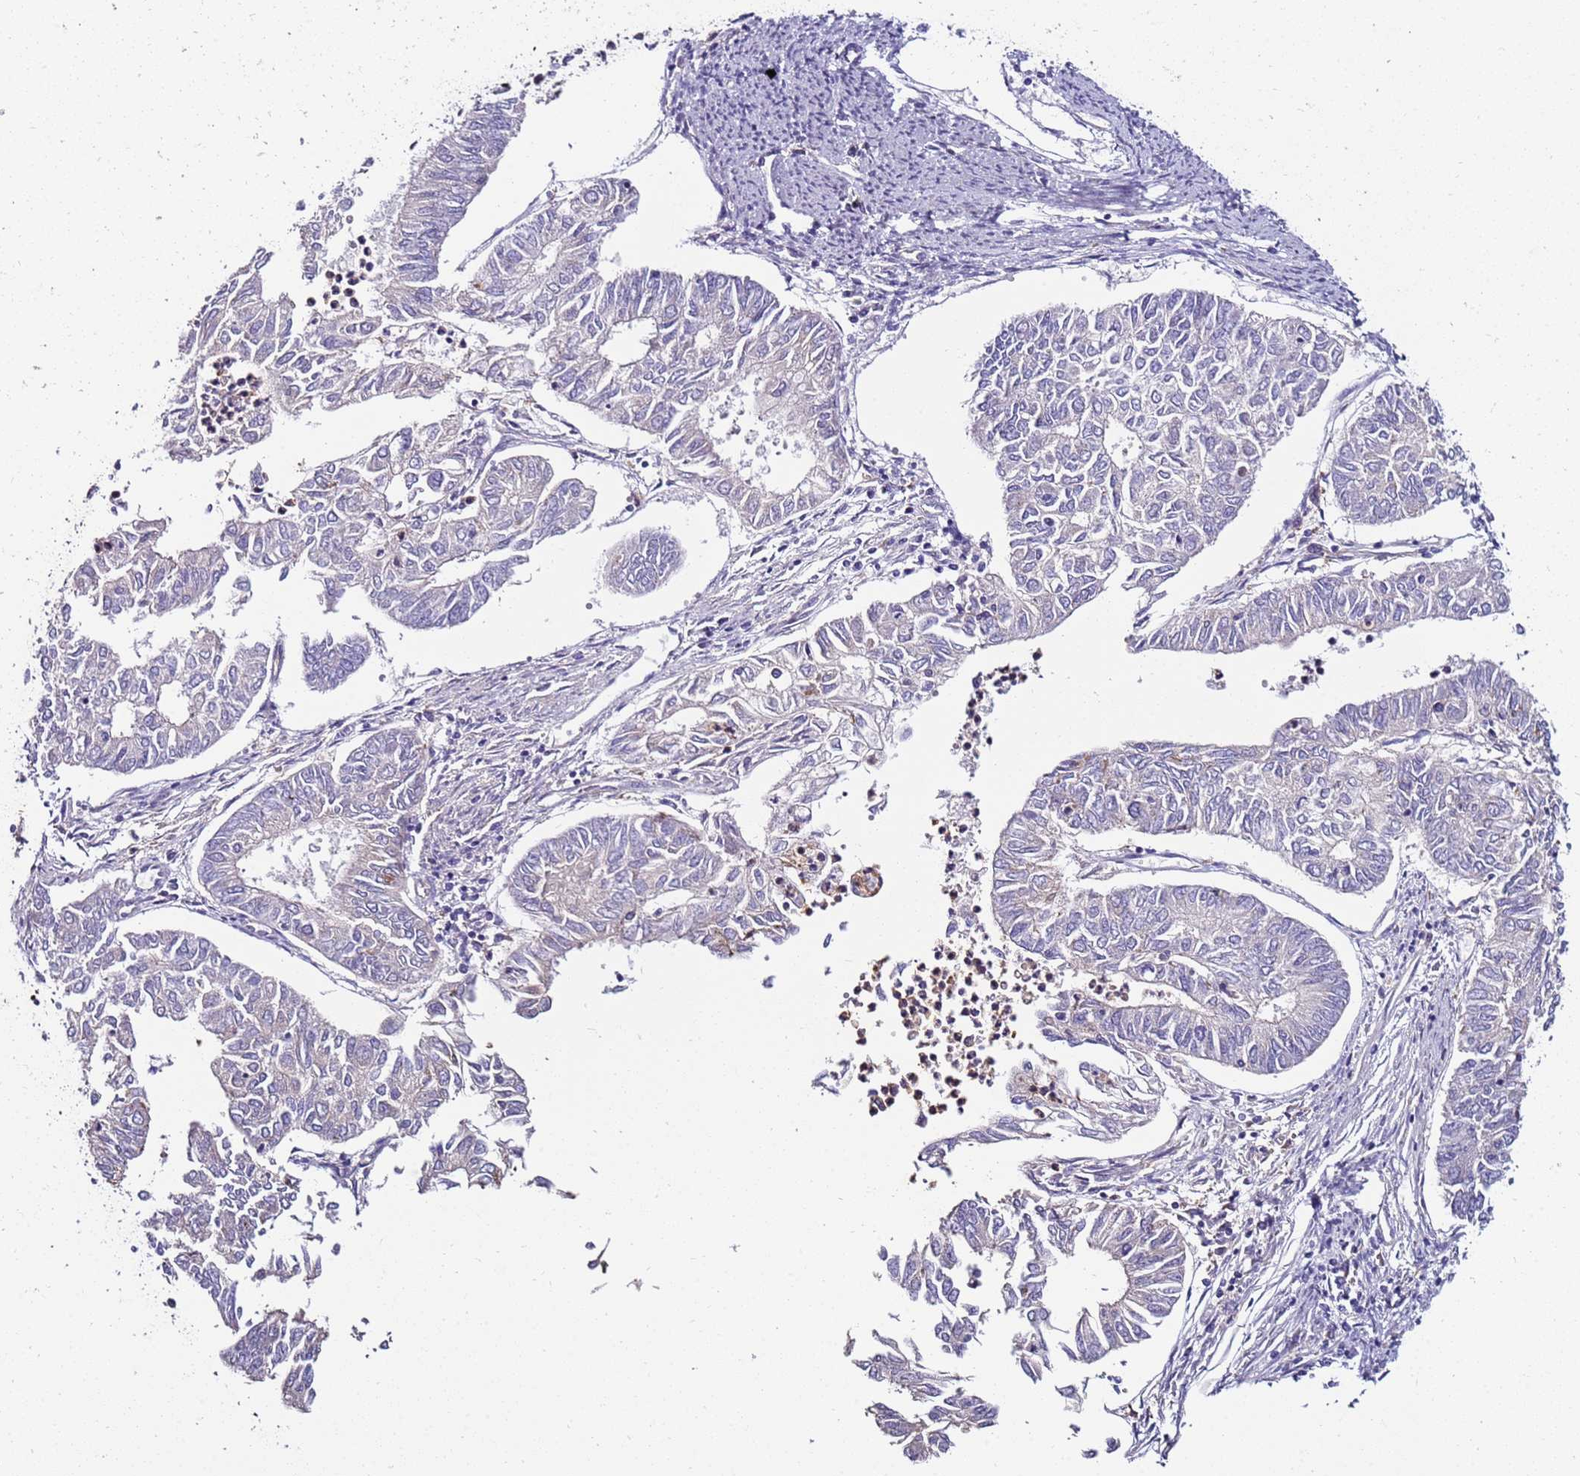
{"staining": {"intensity": "negative", "quantity": "none", "location": "none"}, "tissue": "endometrial cancer", "cell_type": "Tumor cells", "image_type": "cancer", "snomed": [{"axis": "morphology", "description": "Adenocarcinoma, NOS"}, {"axis": "topography", "description": "Endometrium"}], "caption": "Endometrial adenocarcinoma was stained to show a protein in brown. There is no significant expression in tumor cells. (DAB immunohistochemistry (IHC) with hematoxylin counter stain).", "gene": "GPN3", "patient": {"sex": "female", "age": 68}}